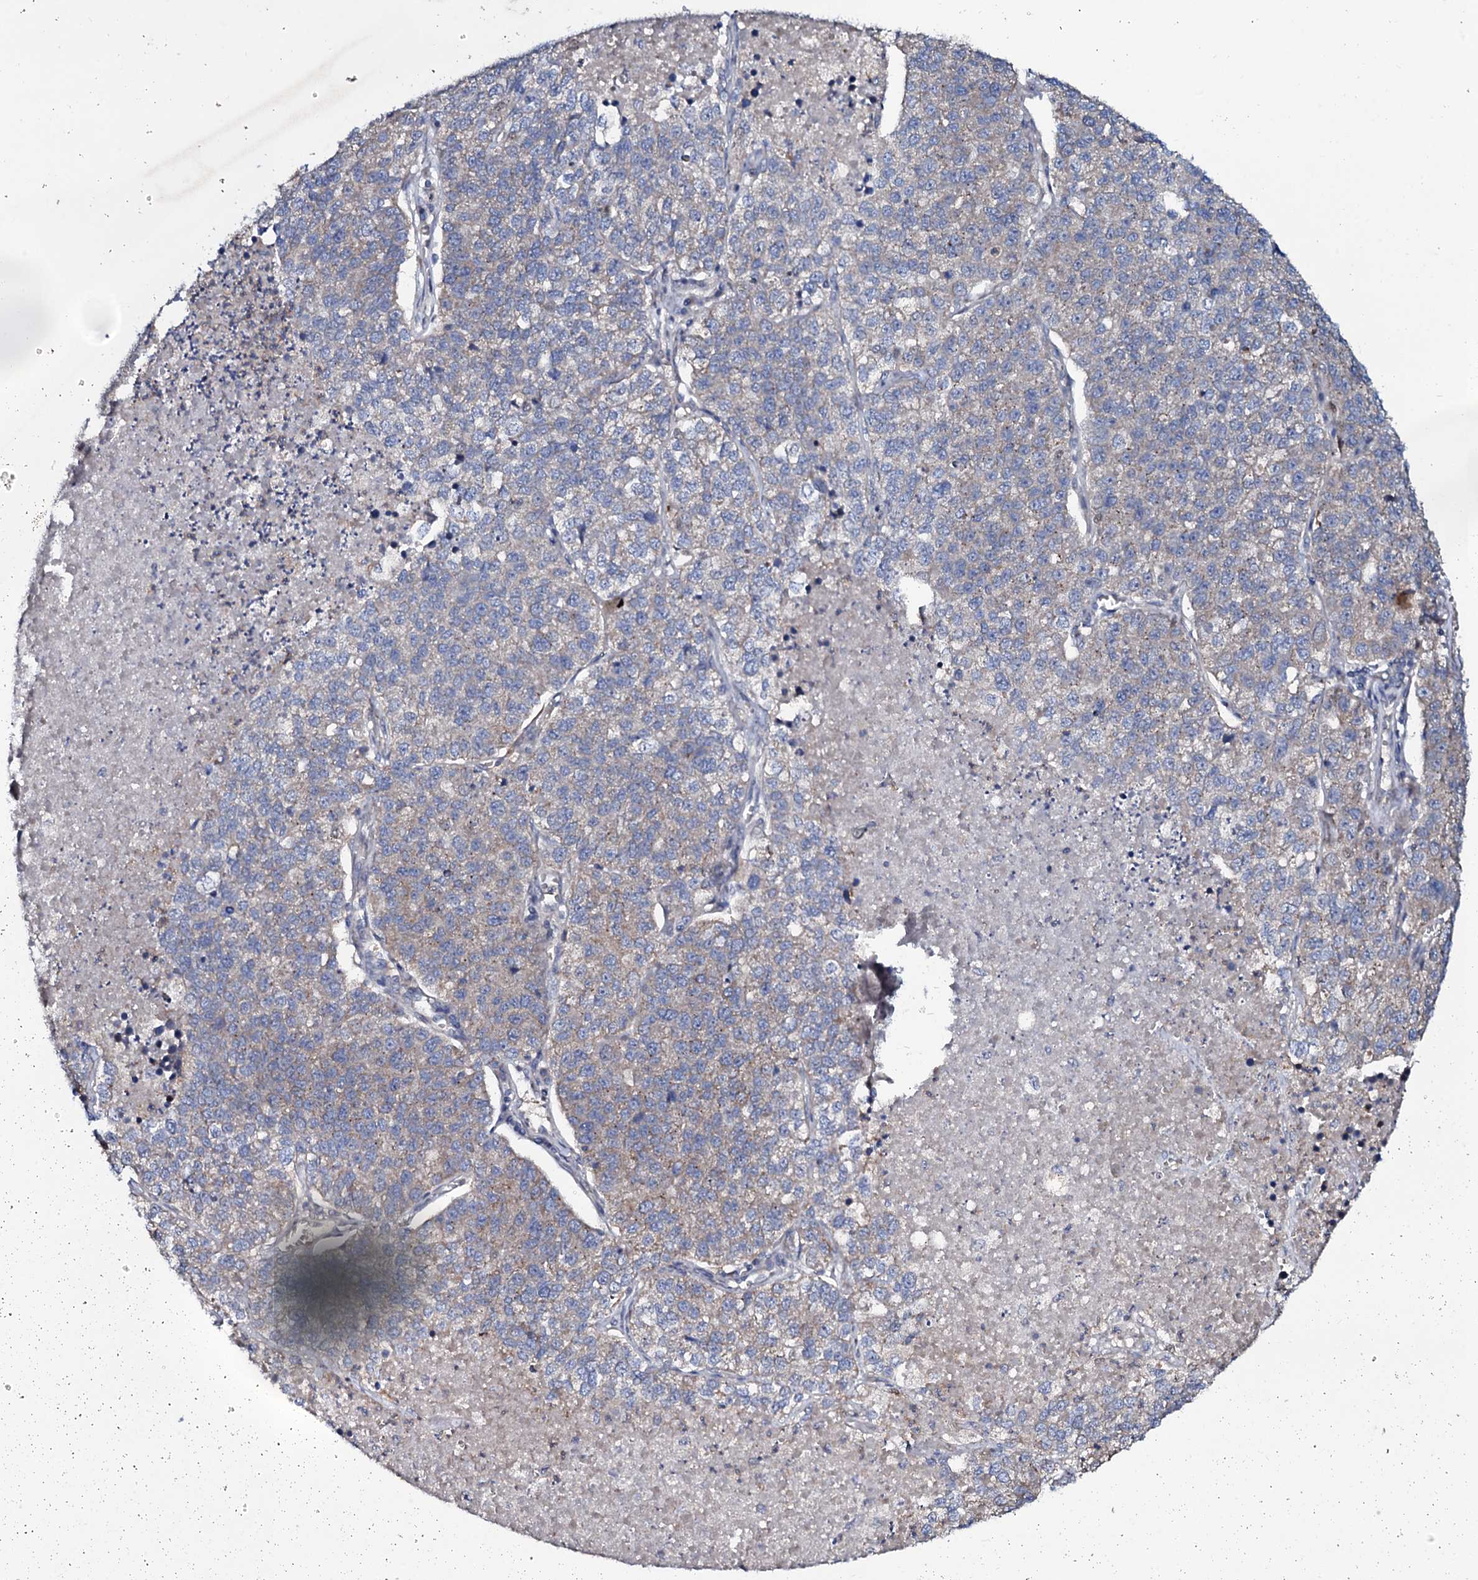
{"staining": {"intensity": "weak", "quantity": "25%-75%", "location": "cytoplasmic/membranous"}, "tissue": "lung cancer", "cell_type": "Tumor cells", "image_type": "cancer", "snomed": [{"axis": "morphology", "description": "Adenocarcinoma, NOS"}, {"axis": "topography", "description": "Lung"}], "caption": "Immunohistochemistry image of lung adenocarcinoma stained for a protein (brown), which reveals low levels of weak cytoplasmic/membranous positivity in about 25%-75% of tumor cells.", "gene": "PPP1R3D", "patient": {"sex": "male", "age": 49}}